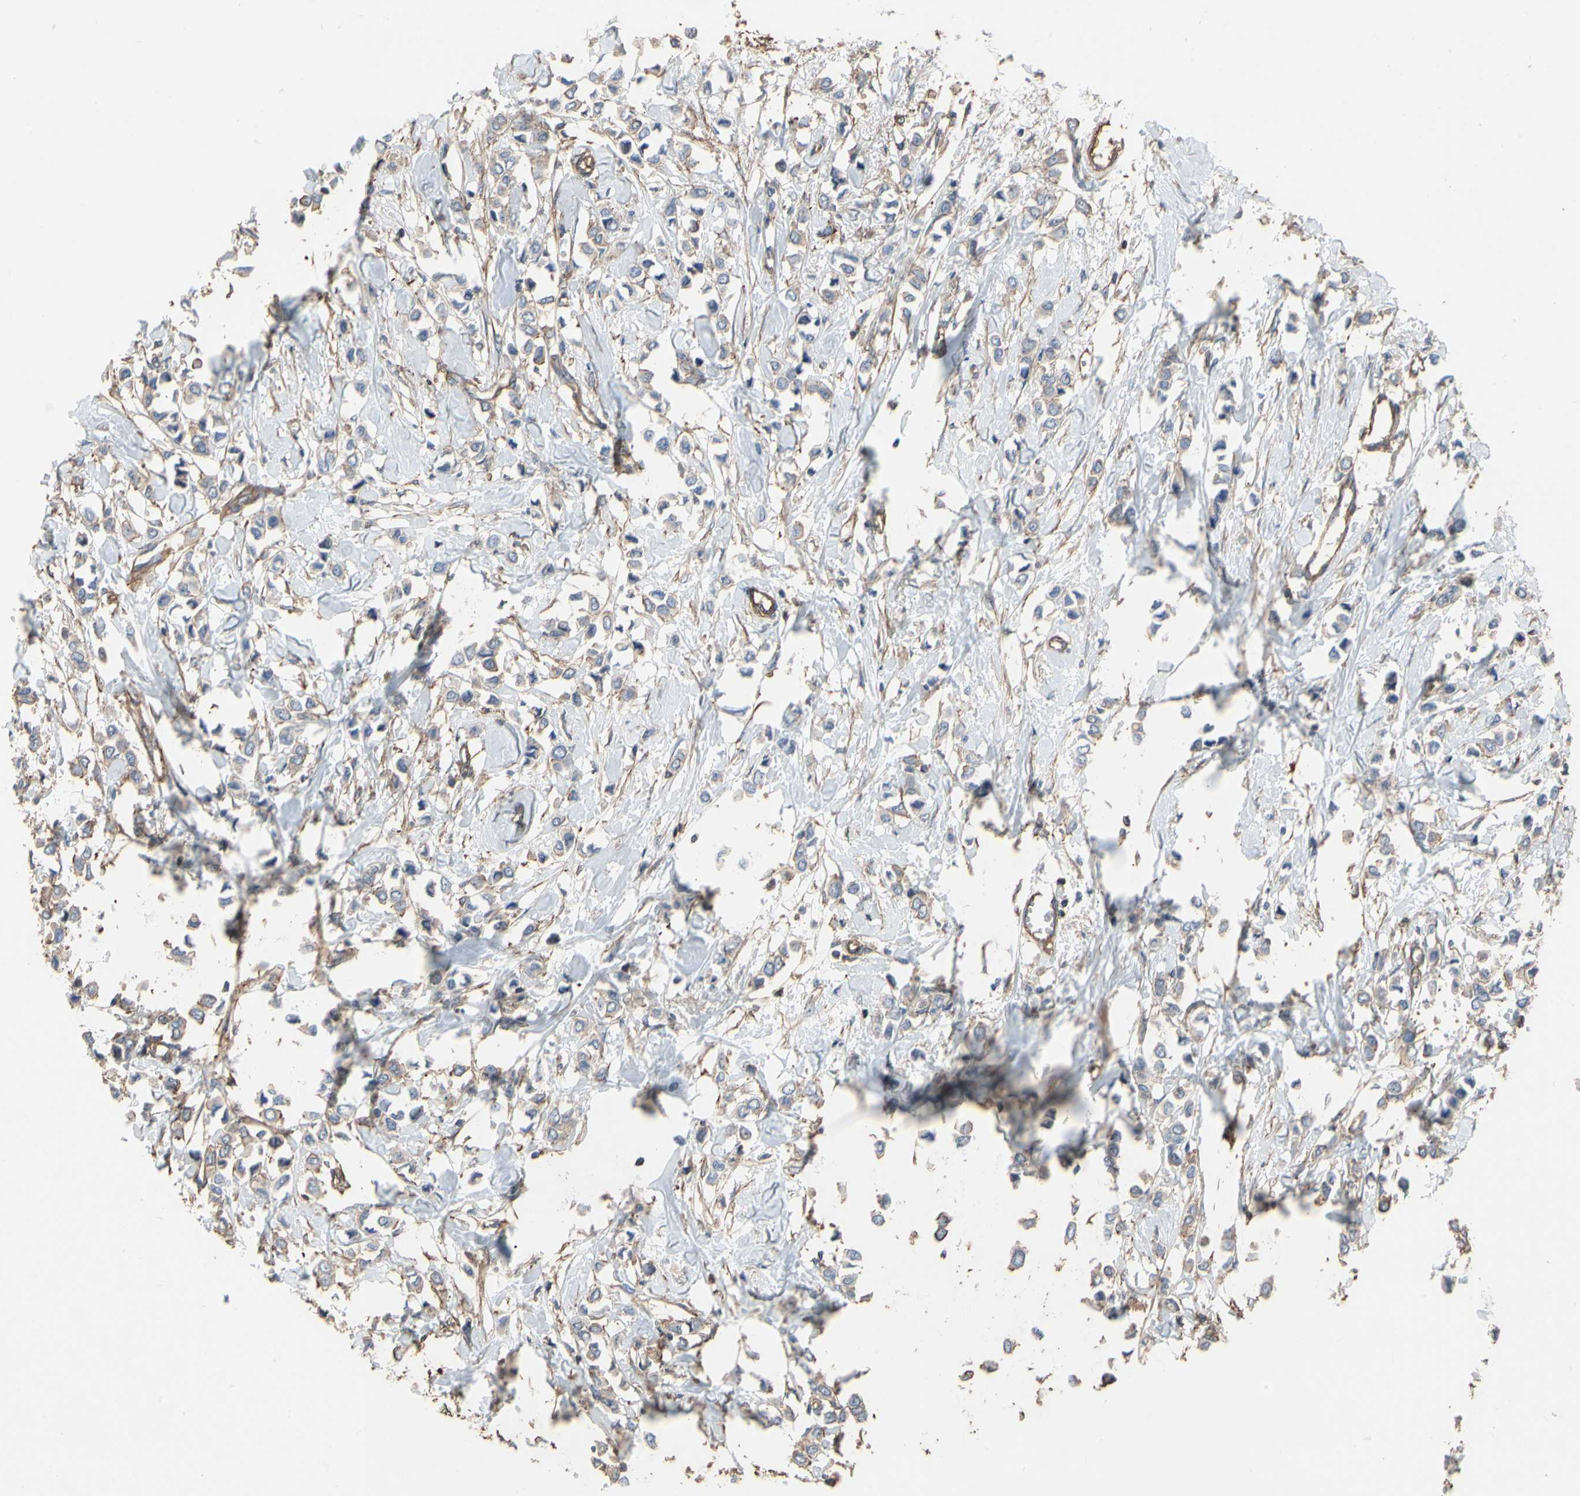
{"staining": {"intensity": "weak", "quantity": "25%-75%", "location": "cytoplasmic/membranous"}, "tissue": "breast cancer", "cell_type": "Tumor cells", "image_type": "cancer", "snomed": [{"axis": "morphology", "description": "Lobular carcinoma"}, {"axis": "topography", "description": "Breast"}], "caption": "Immunohistochemical staining of lobular carcinoma (breast) demonstrates low levels of weak cytoplasmic/membranous expression in approximately 25%-75% of tumor cells.", "gene": "PDZK1", "patient": {"sex": "female", "age": 51}}